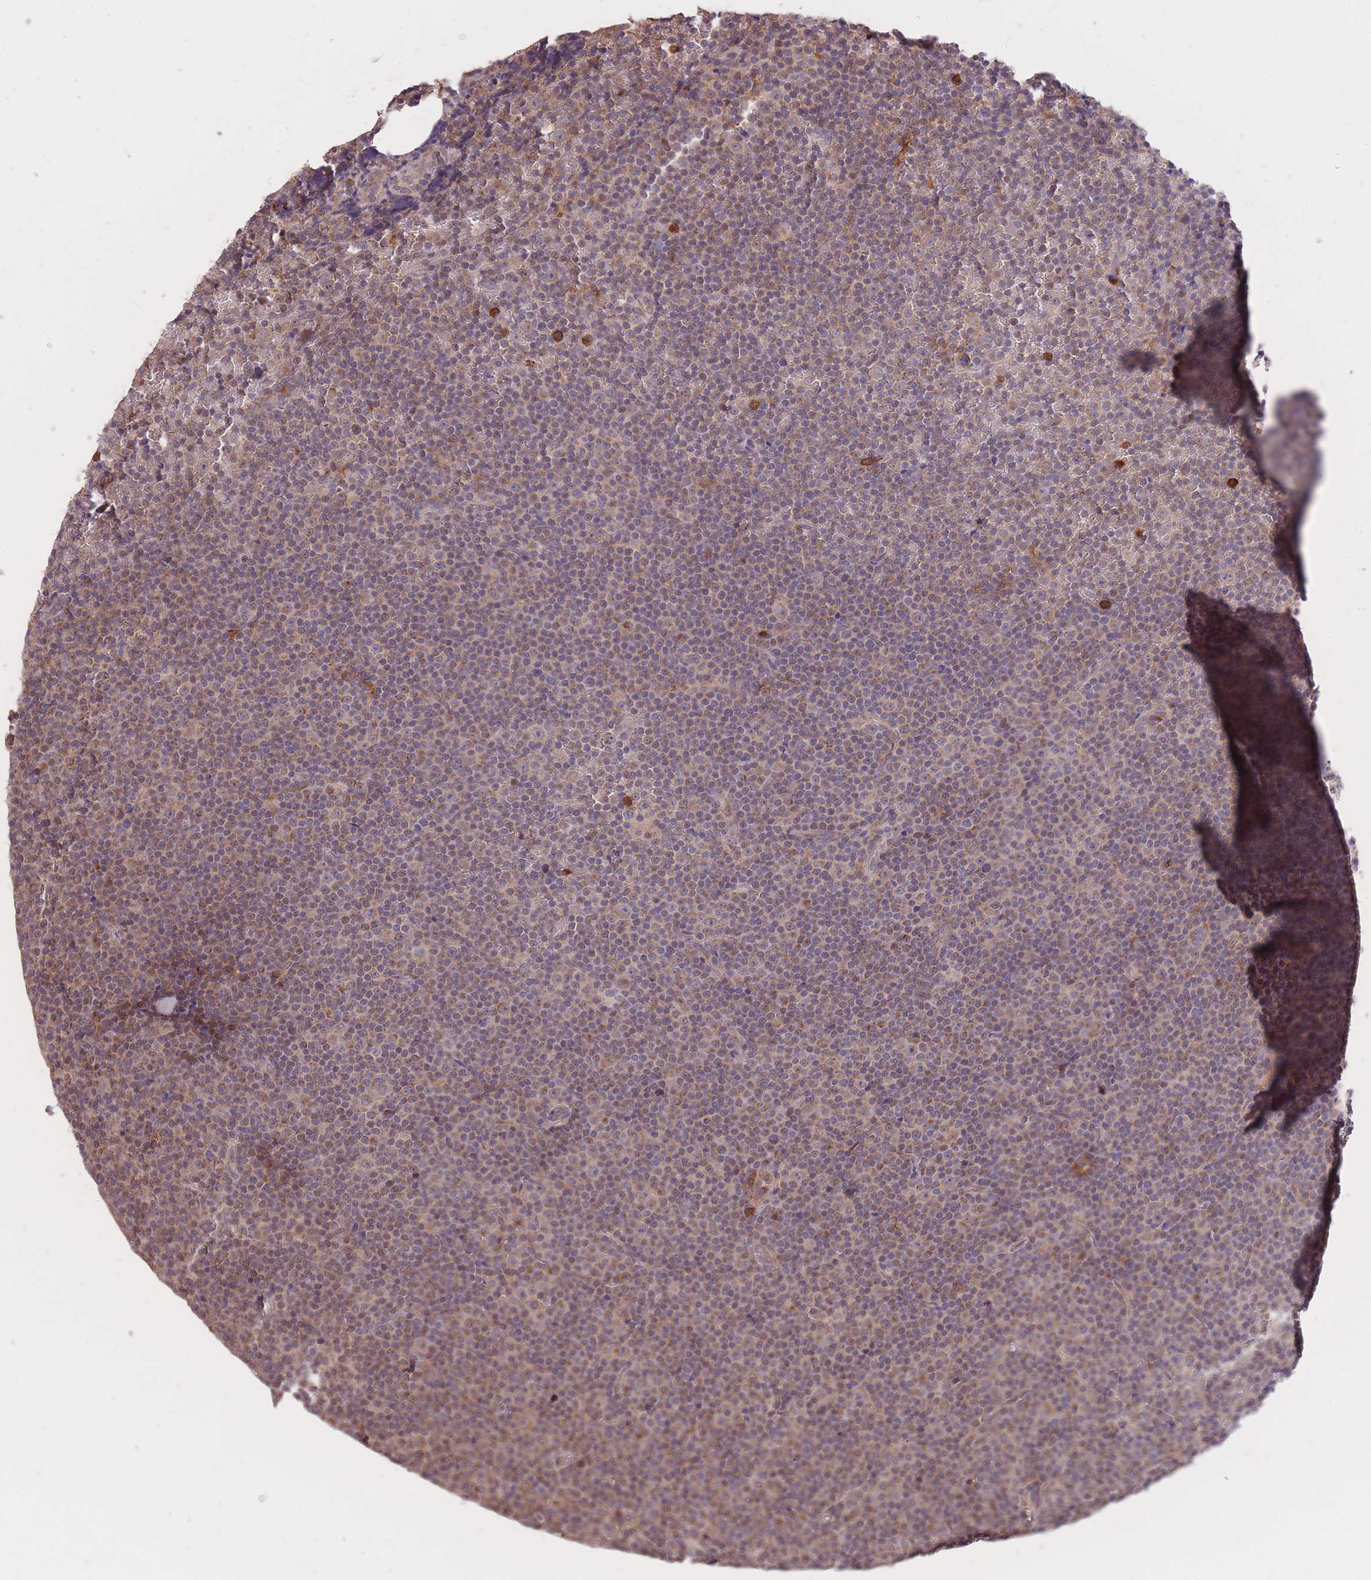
{"staining": {"intensity": "weak", "quantity": "25%-75%", "location": "cytoplasmic/membranous"}, "tissue": "lymphoma", "cell_type": "Tumor cells", "image_type": "cancer", "snomed": [{"axis": "morphology", "description": "Malignant lymphoma, non-Hodgkin's type, Low grade"}, {"axis": "topography", "description": "Lymph node"}], "caption": "High-magnification brightfield microscopy of low-grade malignant lymphoma, non-Hodgkin's type stained with DAB (brown) and counterstained with hematoxylin (blue). tumor cells exhibit weak cytoplasmic/membranous expression is appreciated in approximately25%-75% of cells.", "gene": "IGF2BP2", "patient": {"sex": "female", "age": 67}}